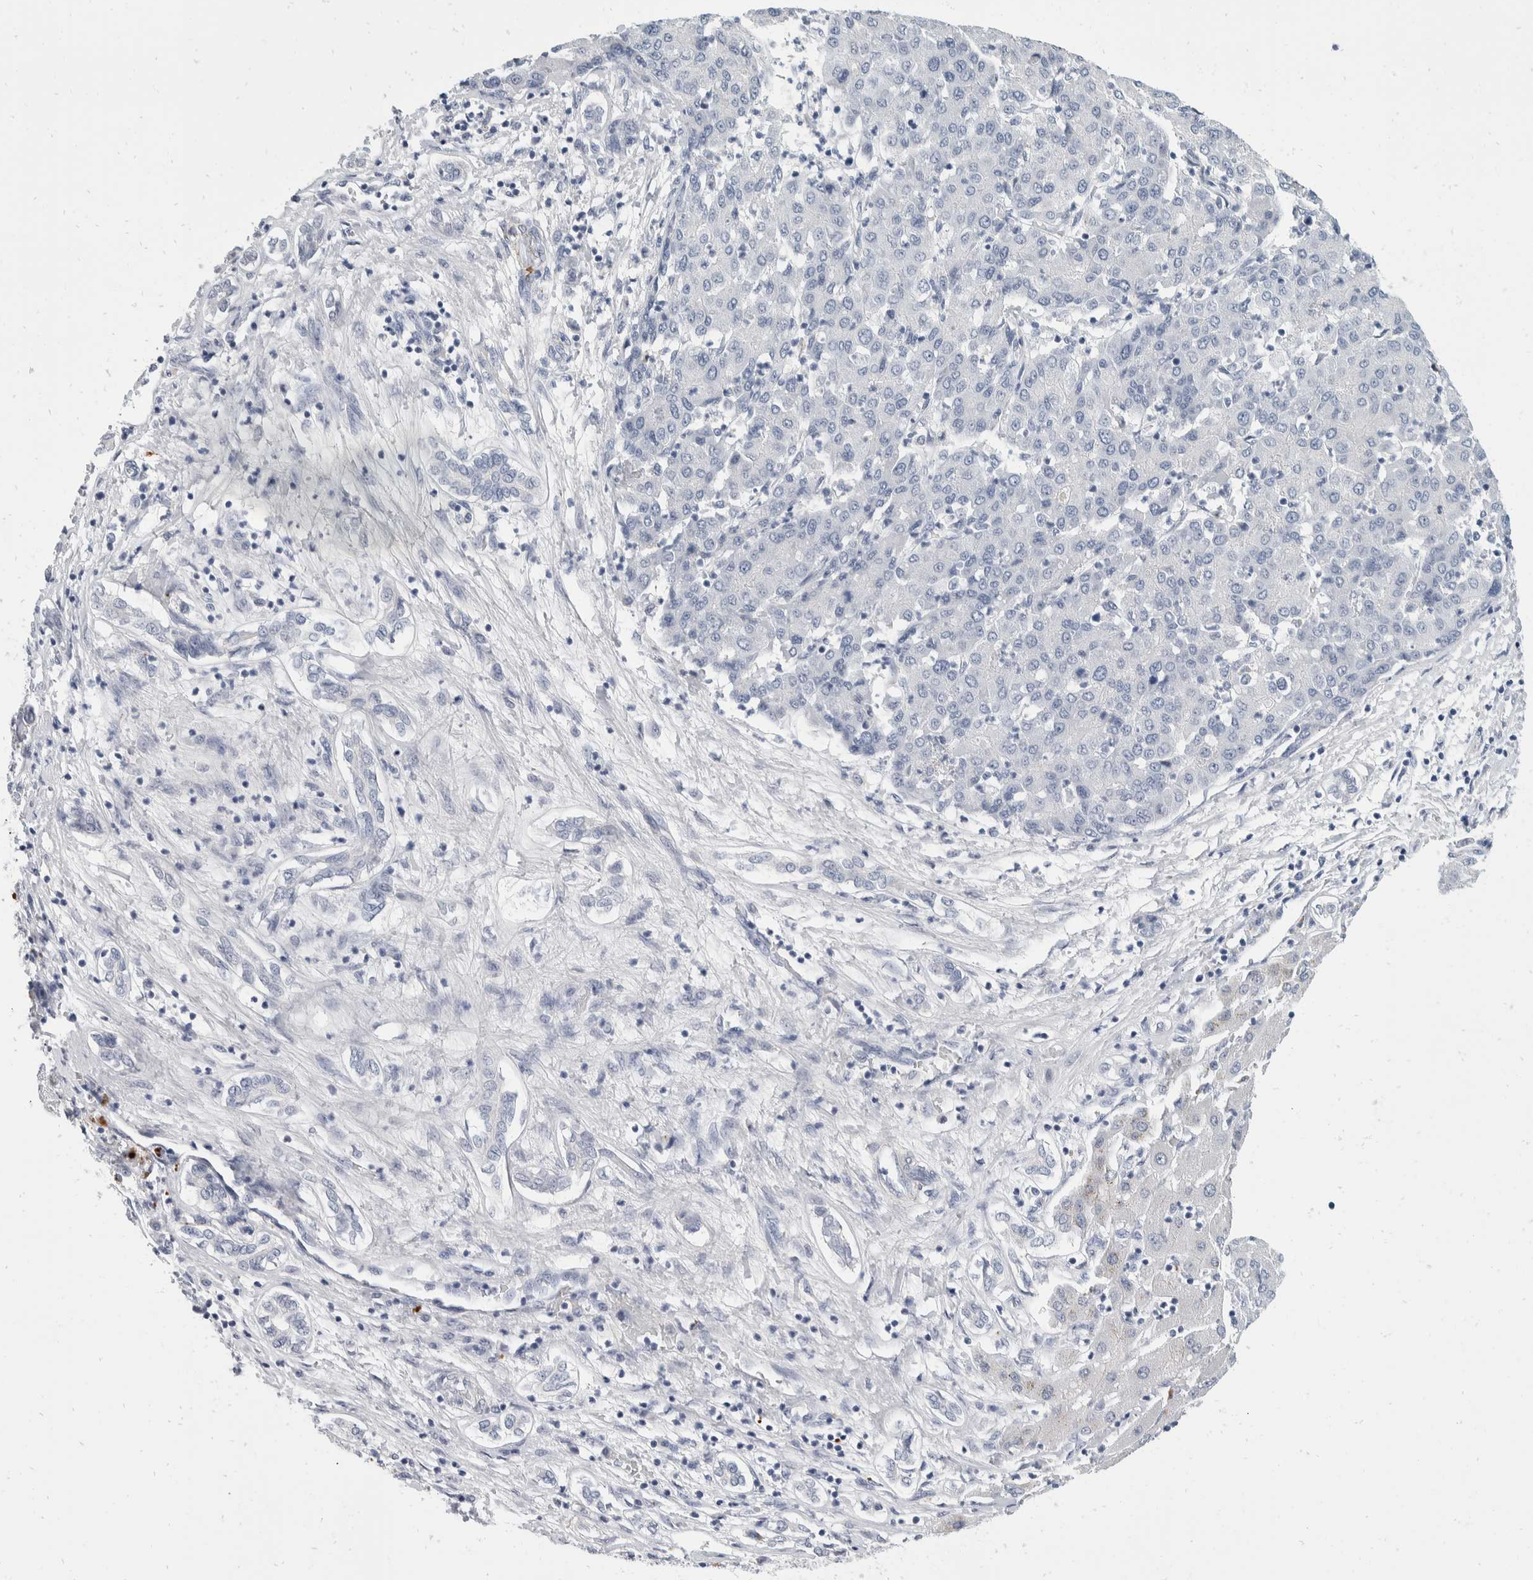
{"staining": {"intensity": "negative", "quantity": "none", "location": "none"}, "tissue": "liver cancer", "cell_type": "Tumor cells", "image_type": "cancer", "snomed": [{"axis": "morphology", "description": "Carcinoma, Hepatocellular, NOS"}, {"axis": "topography", "description": "Liver"}], "caption": "Image shows no protein positivity in tumor cells of liver hepatocellular carcinoma tissue.", "gene": "CATSPERD", "patient": {"sex": "male", "age": 65}}